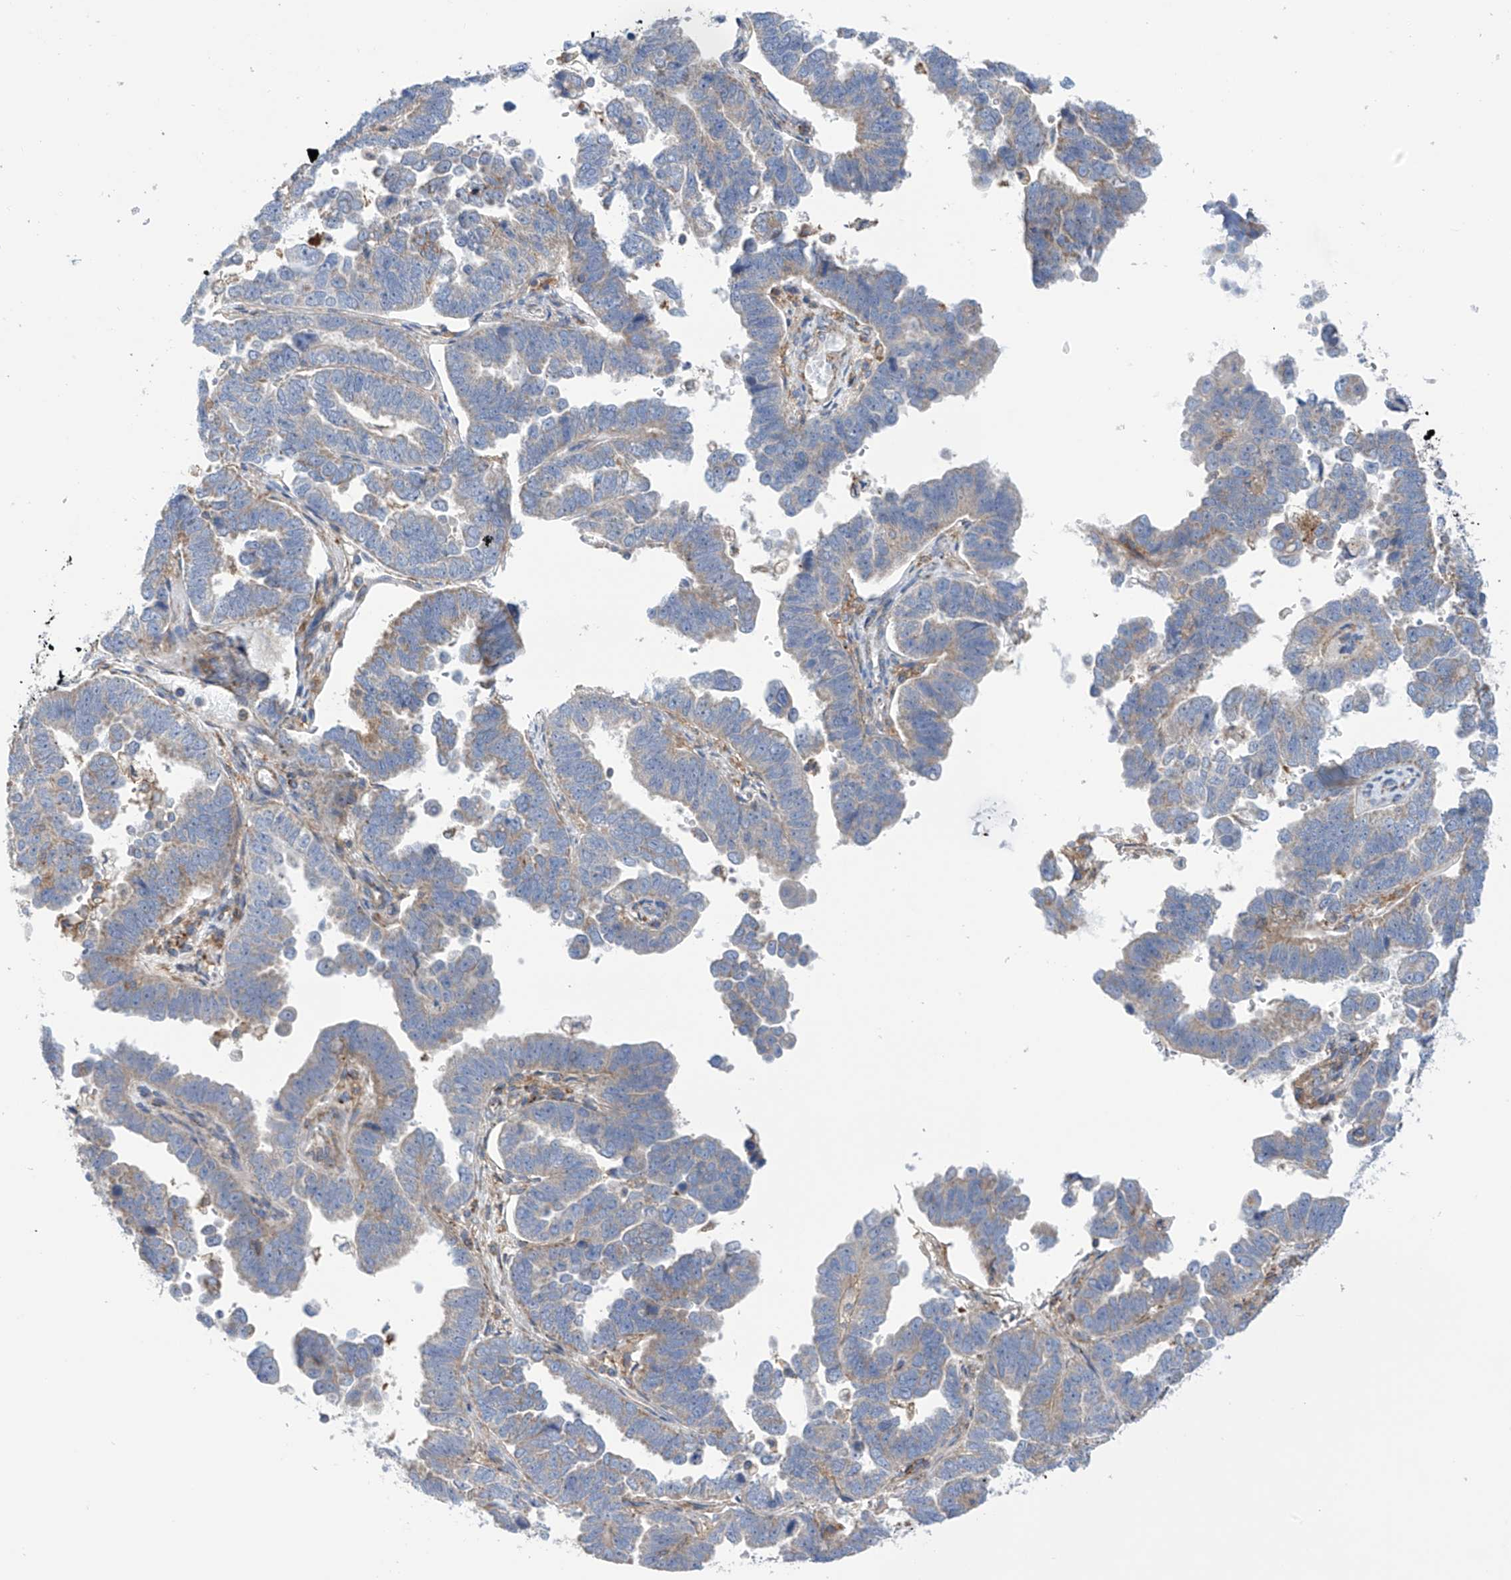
{"staining": {"intensity": "weak", "quantity": "<25%", "location": "cytoplasmic/membranous"}, "tissue": "endometrial cancer", "cell_type": "Tumor cells", "image_type": "cancer", "snomed": [{"axis": "morphology", "description": "Adenocarcinoma, NOS"}, {"axis": "topography", "description": "Endometrium"}], "caption": "IHC of human endometrial adenocarcinoma displays no expression in tumor cells.", "gene": "P2RX7", "patient": {"sex": "female", "age": 75}}